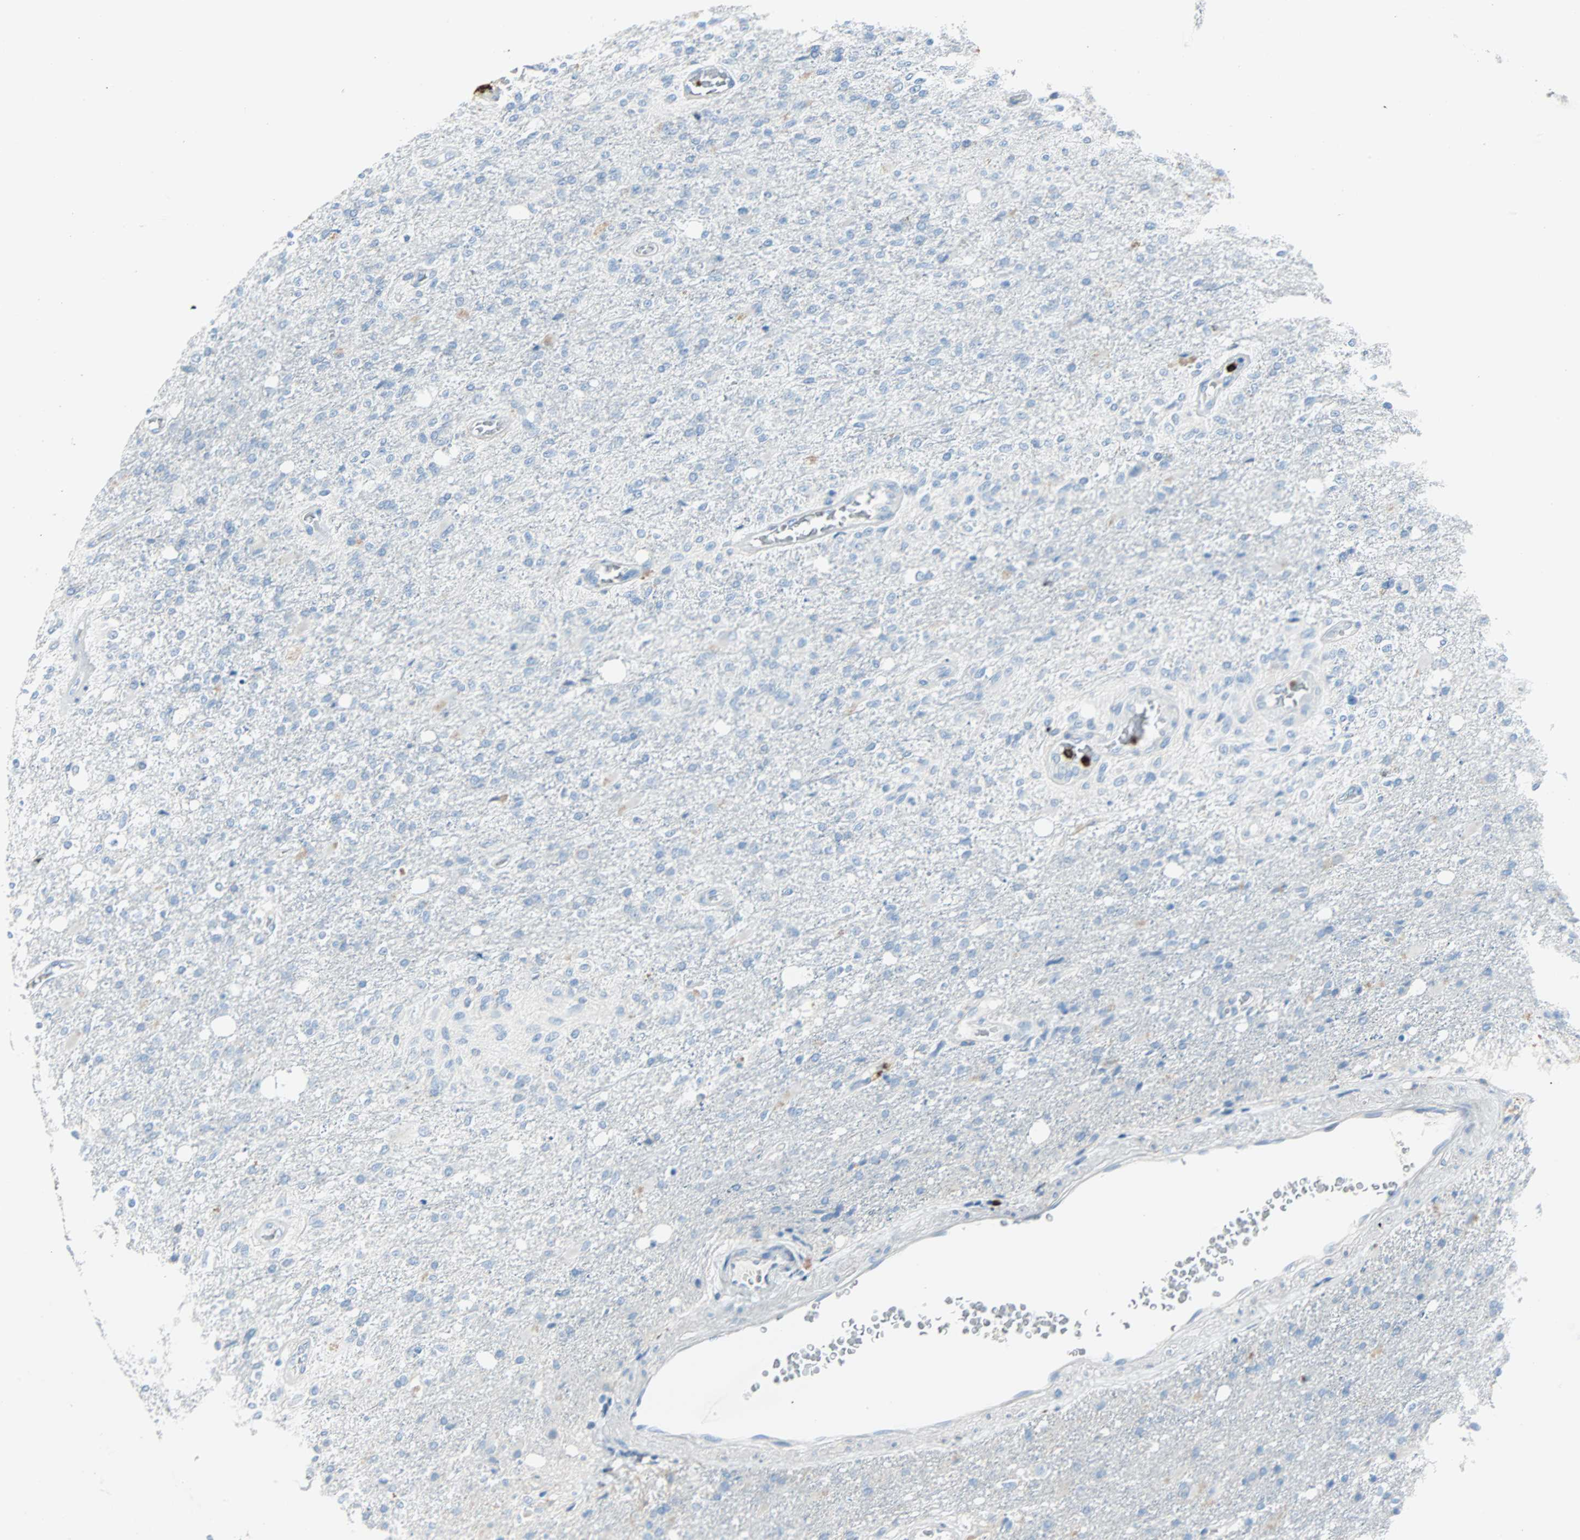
{"staining": {"intensity": "negative", "quantity": "none", "location": "none"}, "tissue": "glioma", "cell_type": "Tumor cells", "image_type": "cancer", "snomed": [{"axis": "morphology", "description": "Normal tissue, NOS"}, {"axis": "morphology", "description": "Glioma, malignant, High grade"}, {"axis": "topography", "description": "Cerebral cortex"}], "caption": "High-grade glioma (malignant) was stained to show a protein in brown. There is no significant positivity in tumor cells. (DAB IHC, high magnification).", "gene": "CLEC4A", "patient": {"sex": "male", "age": 77}}